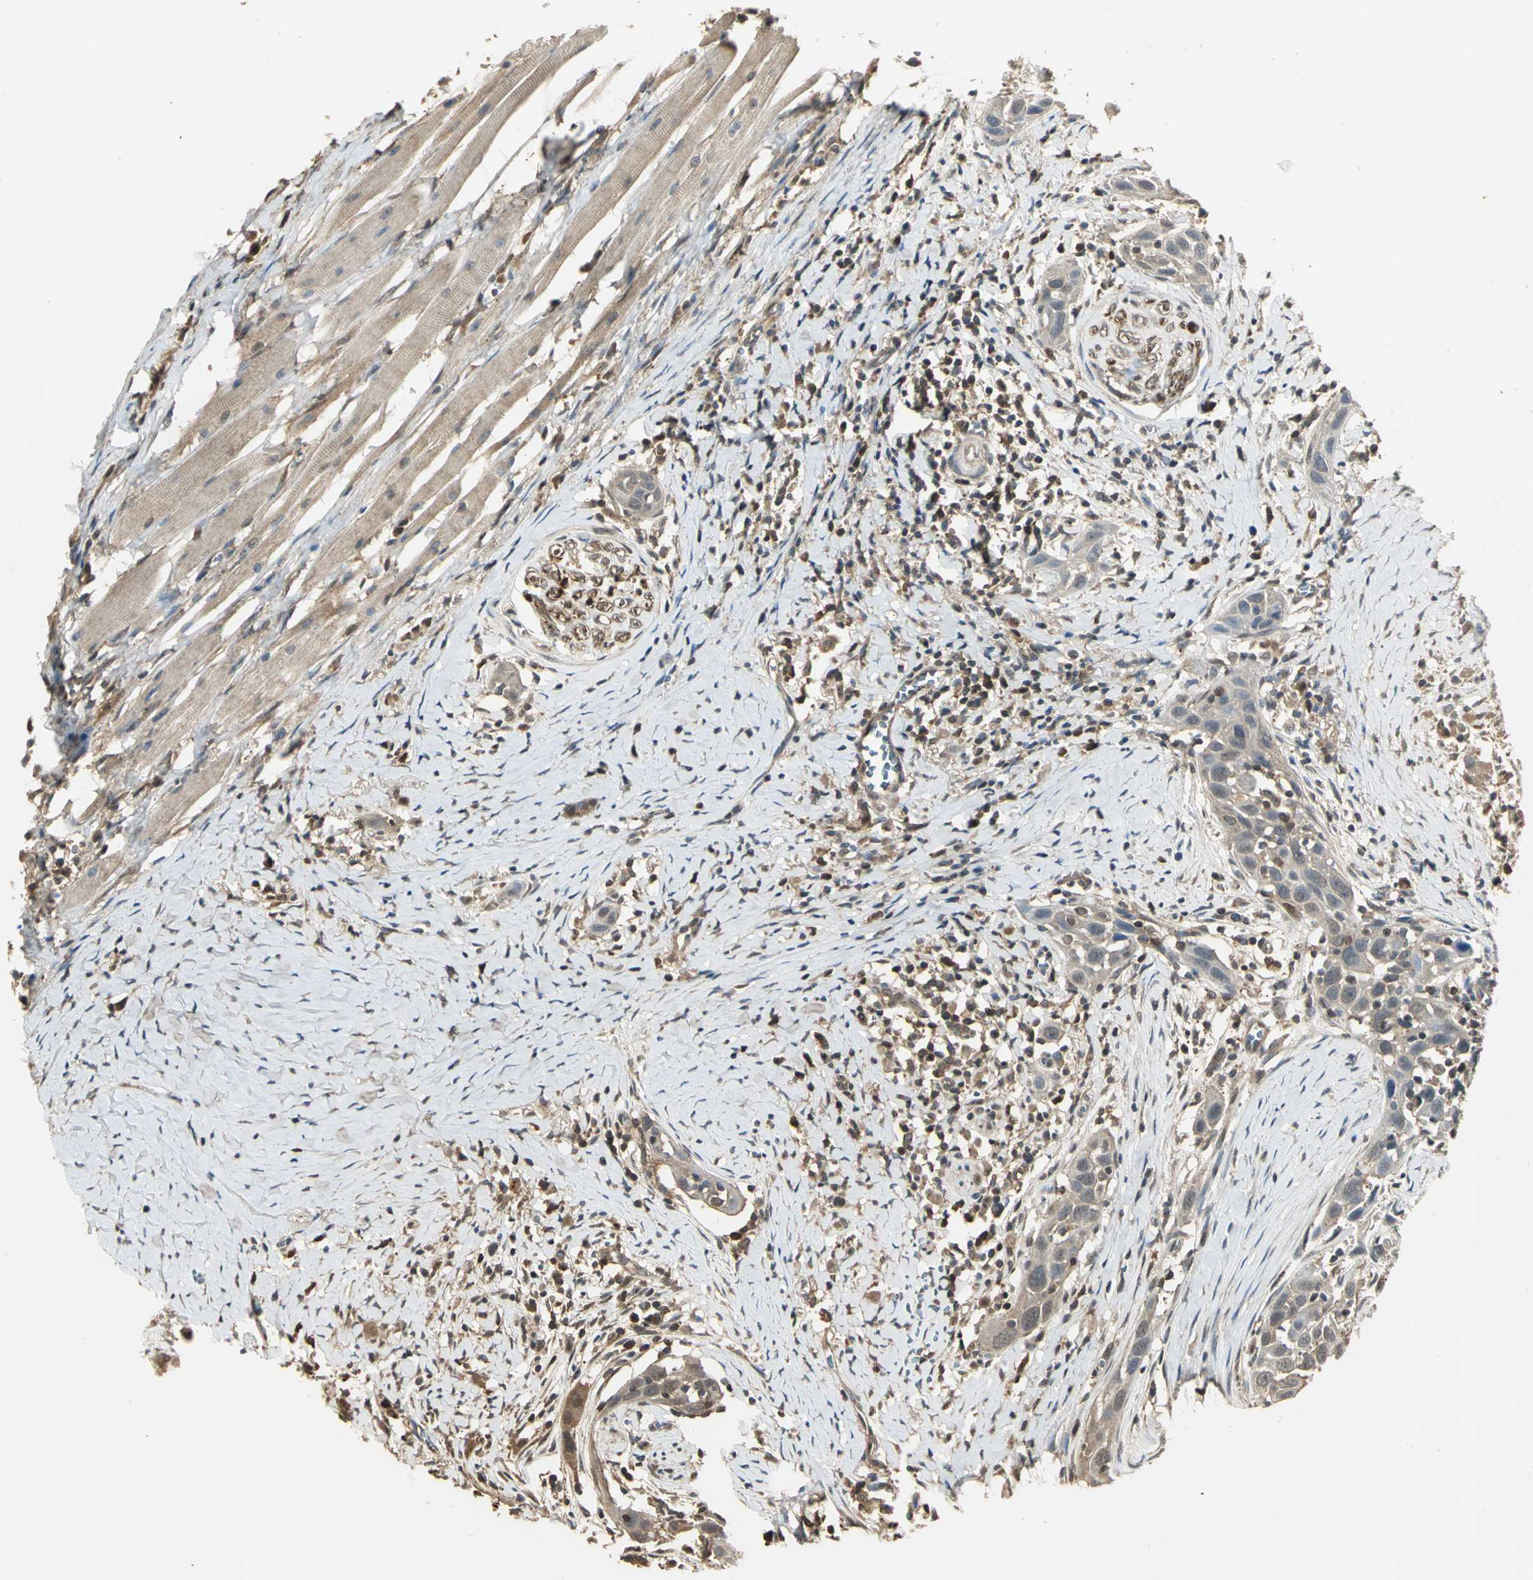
{"staining": {"intensity": "moderate", "quantity": ">75%", "location": "cytoplasmic/membranous"}, "tissue": "head and neck cancer", "cell_type": "Tumor cells", "image_type": "cancer", "snomed": [{"axis": "morphology", "description": "Normal tissue, NOS"}, {"axis": "morphology", "description": "Squamous cell carcinoma, NOS"}, {"axis": "topography", "description": "Oral tissue"}, {"axis": "topography", "description": "Head-Neck"}], "caption": "A brown stain highlights moderate cytoplasmic/membranous expression of a protein in head and neck cancer (squamous cell carcinoma) tumor cells.", "gene": "PARK7", "patient": {"sex": "female", "age": 50}}